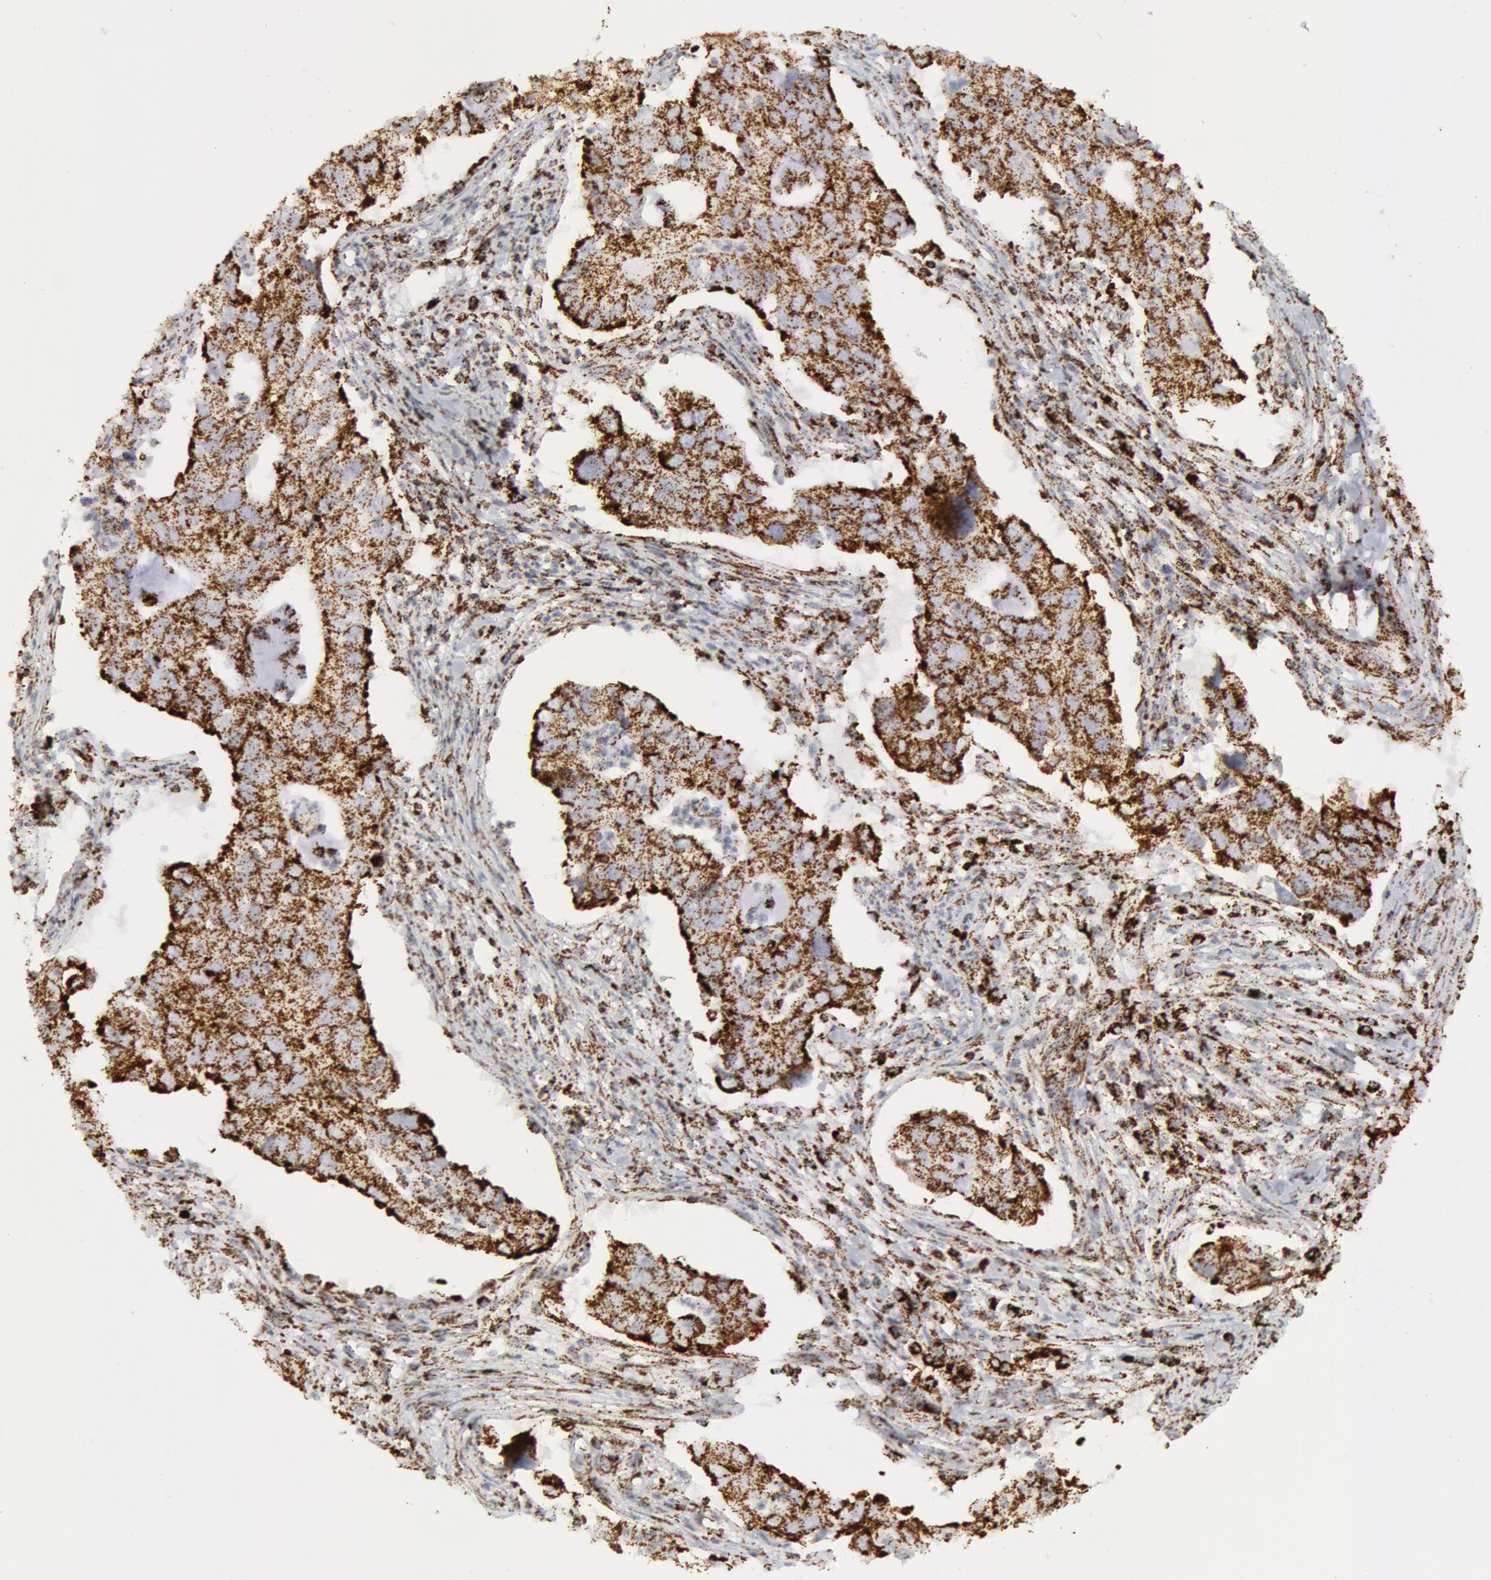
{"staining": {"intensity": "moderate", "quantity": ">75%", "location": "cytoplasmic/membranous"}, "tissue": "lung cancer", "cell_type": "Tumor cells", "image_type": "cancer", "snomed": [{"axis": "morphology", "description": "Adenocarcinoma, NOS"}, {"axis": "topography", "description": "Lung"}], "caption": "Immunohistochemistry (DAB) staining of lung adenocarcinoma demonstrates moderate cytoplasmic/membranous protein positivity in approximately >75% of tumor cells.", "gene": "ATP5F1B", "patient": {"sex": "male", "age": 48}}